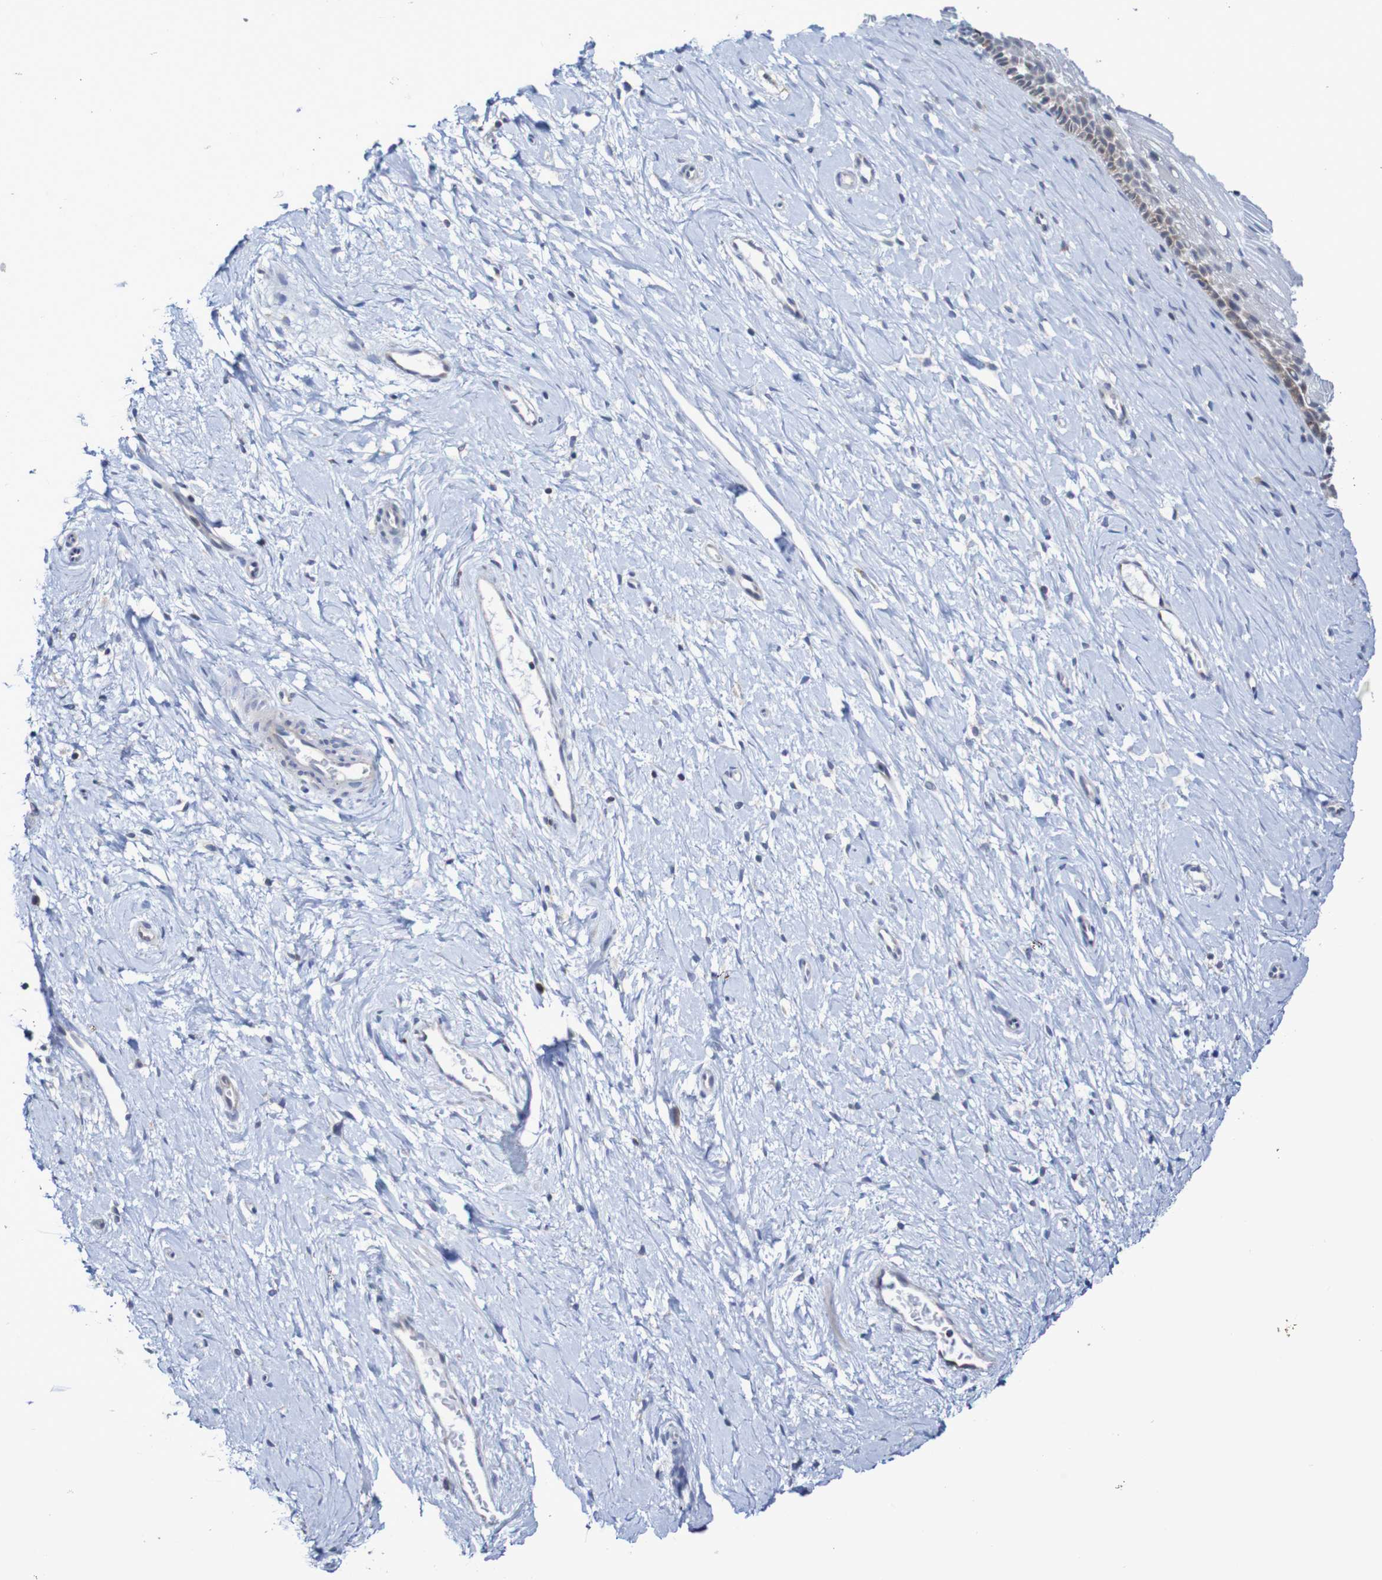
{"staining": {"intensity": "negative", "quantity": "none", "location": "none"}, "tissue": "cervix", "cell_type": "Squamous epithelial cells", "image_type": "normal", "snomed": [{"axis": "morphology", "description": "Normal tissue, NOS"}, {"axis": "topography", "description": "Cervix"}], "caption": "Squamous epithelial cells are negative for brown protein staining in unremarkable cervix. The staining was performed using DAB (3,3'-diaminobenzidine) to visualize the protein expression in brown, while the nuclei were stained in blue with hematoxylin (Magnification: 20x).", "gene": "C3orf18", "patient": {"sex": "female", "age": 39}}